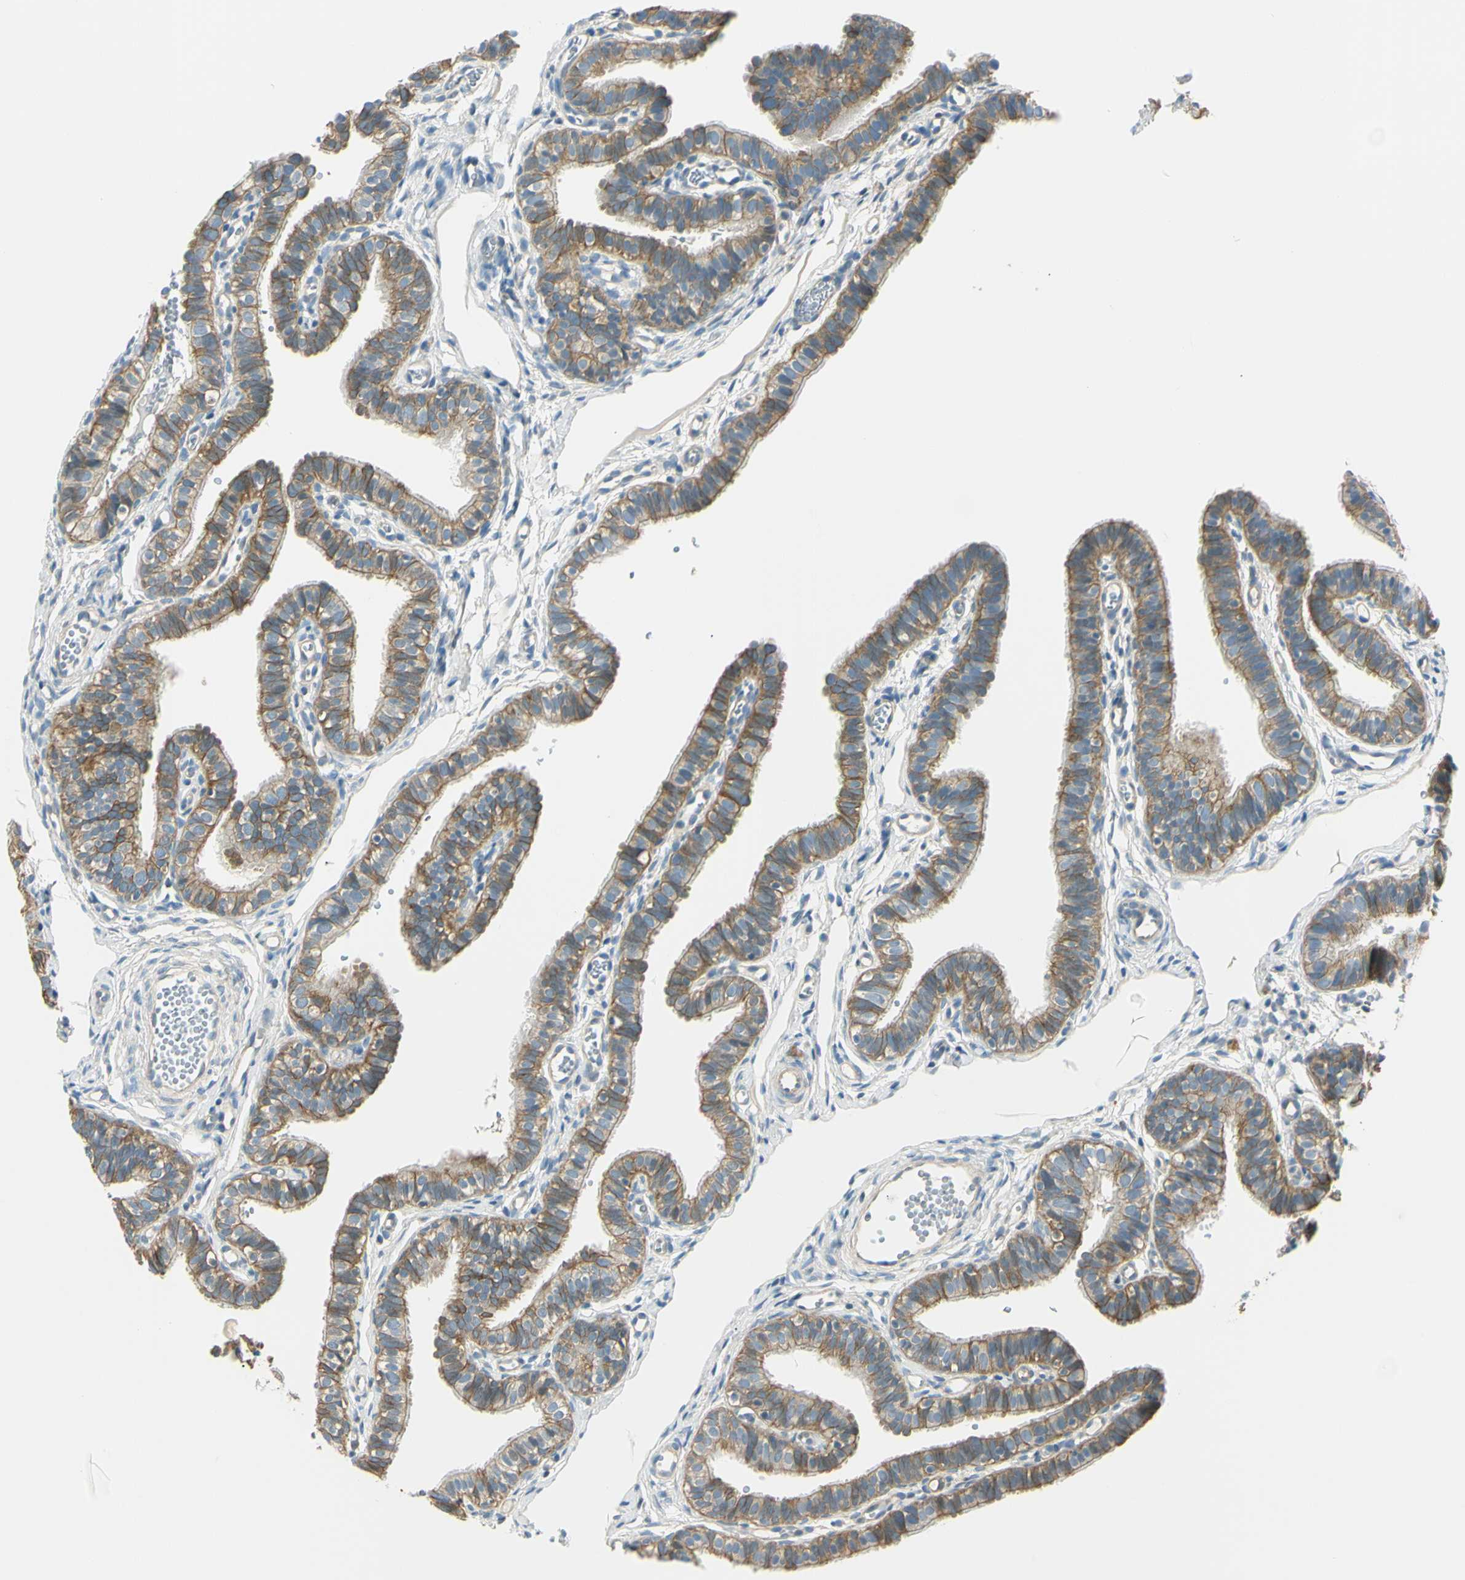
{"staining": {"intensity": "moderate", "quantity": "25%-75%", "location": "cytoplasmic/membranous"}, "tissue": "fallopian tube", "cell_type": "Glandular cells", "image_type": "normal", "snomed": [{"axis": "morphology", "description": "Normal tissue, NOS"}, {"axis": "topography", "description": "Fallopian tube"}, {"axis": "topography", "description": "Placenta"}], "caption": "DAB immunohistochemical staining of normal fallopian tube exhibits moderate cytoplasmic/membranous protein positivity in approximately 25%-75% of glandular cells.", "gene": "LAMA3", "patient": {"sex": "female", "age": 34}}